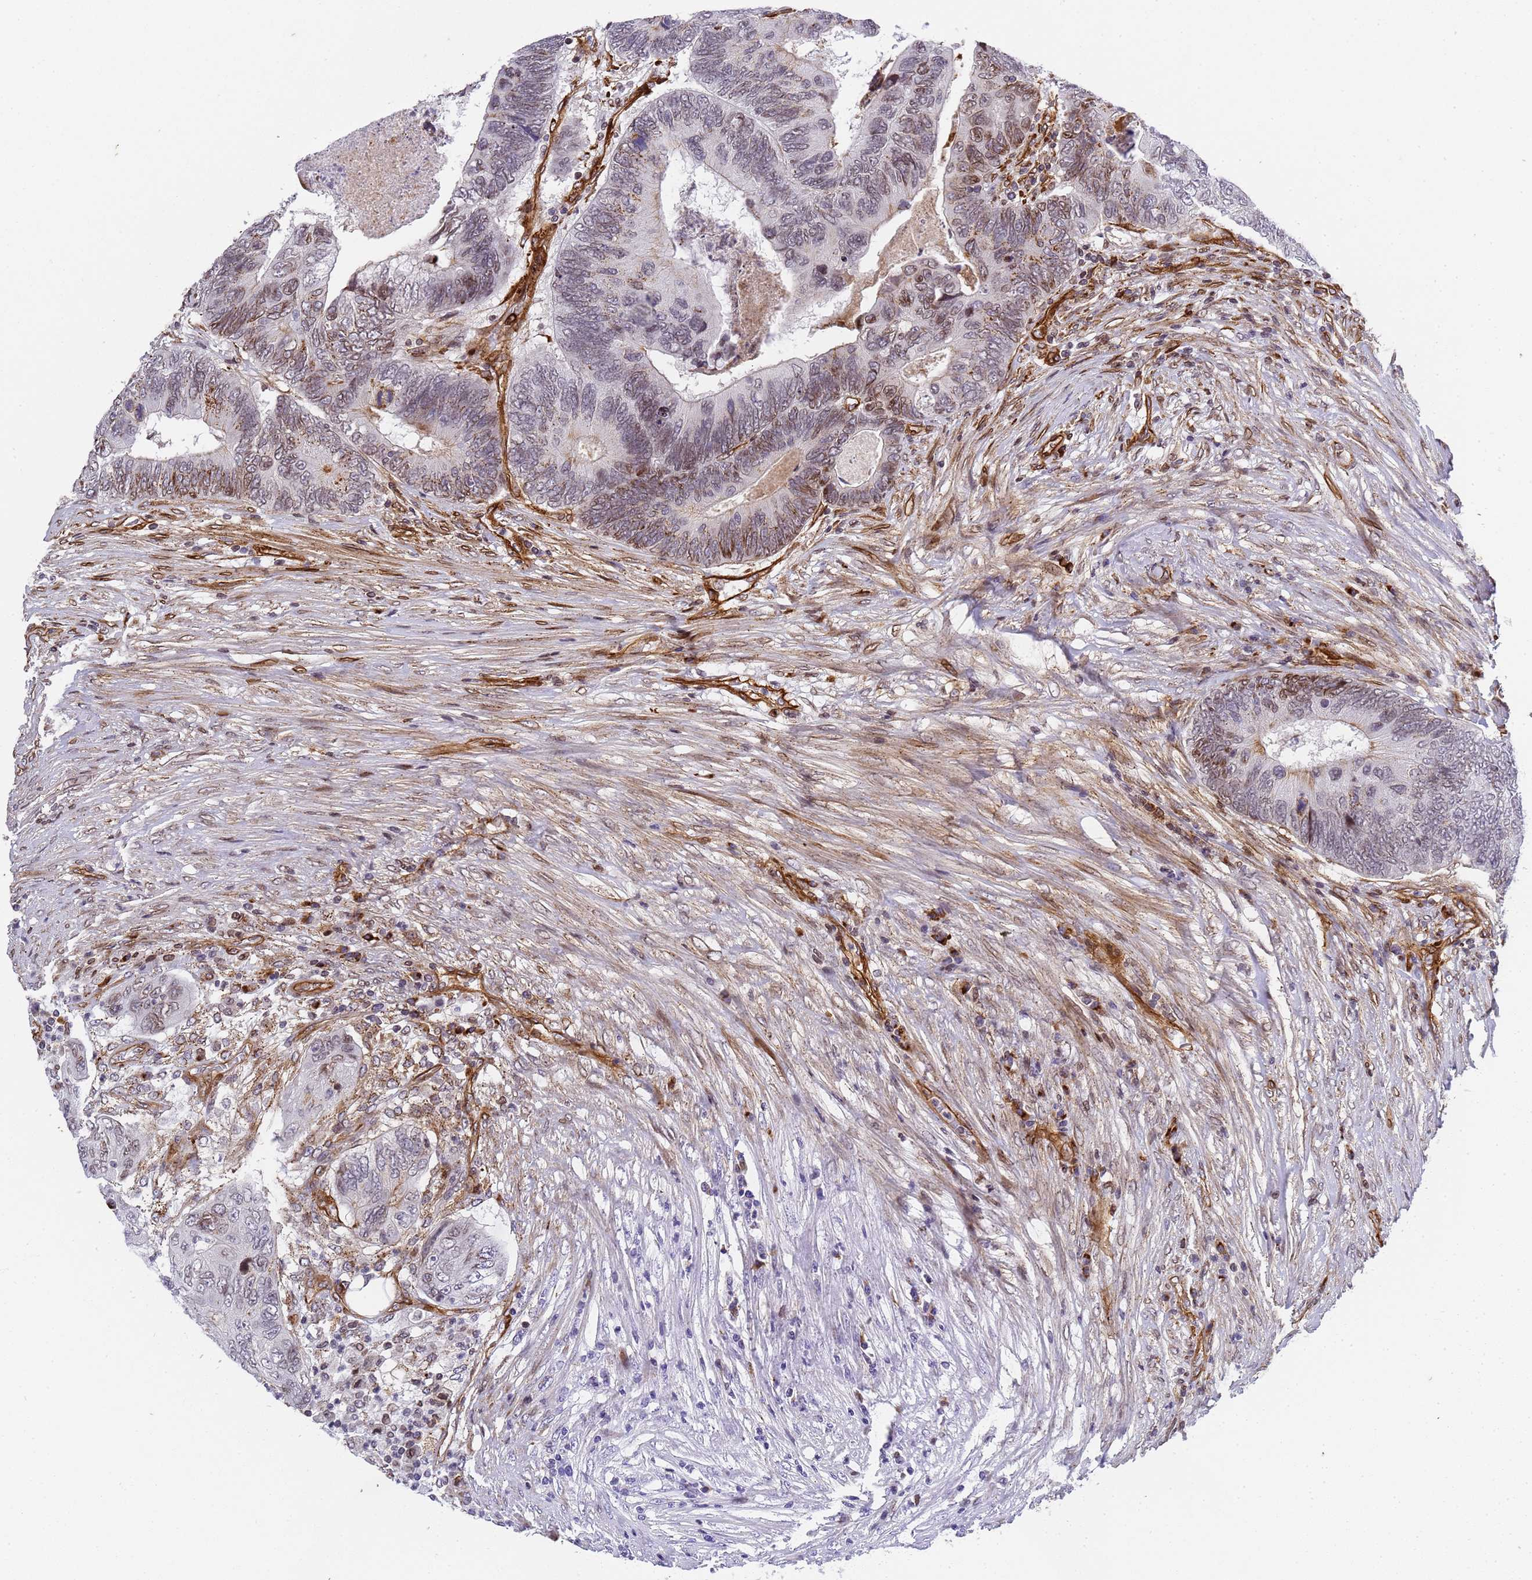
{"staining": {"intensity": "moderate", "quantity": "<25%", "location": "cytoplasmic/membranous"}, "tissue": "colorectal cancer", "cell_type": "Tumor cells", "image_type": "cancer", "snomed": [{"axis": "morphology", "description": "Adenocarcinoma, NOS"}, {"axis": "topography", "description": "Colon"}], "caption": "Moderate cytoplasmic/membranous positivity is seen in about <25% of tumor cells in colorectal cancer.", "gene": "IGFBP7", "patient": {"sex": "female", "age": 67}}